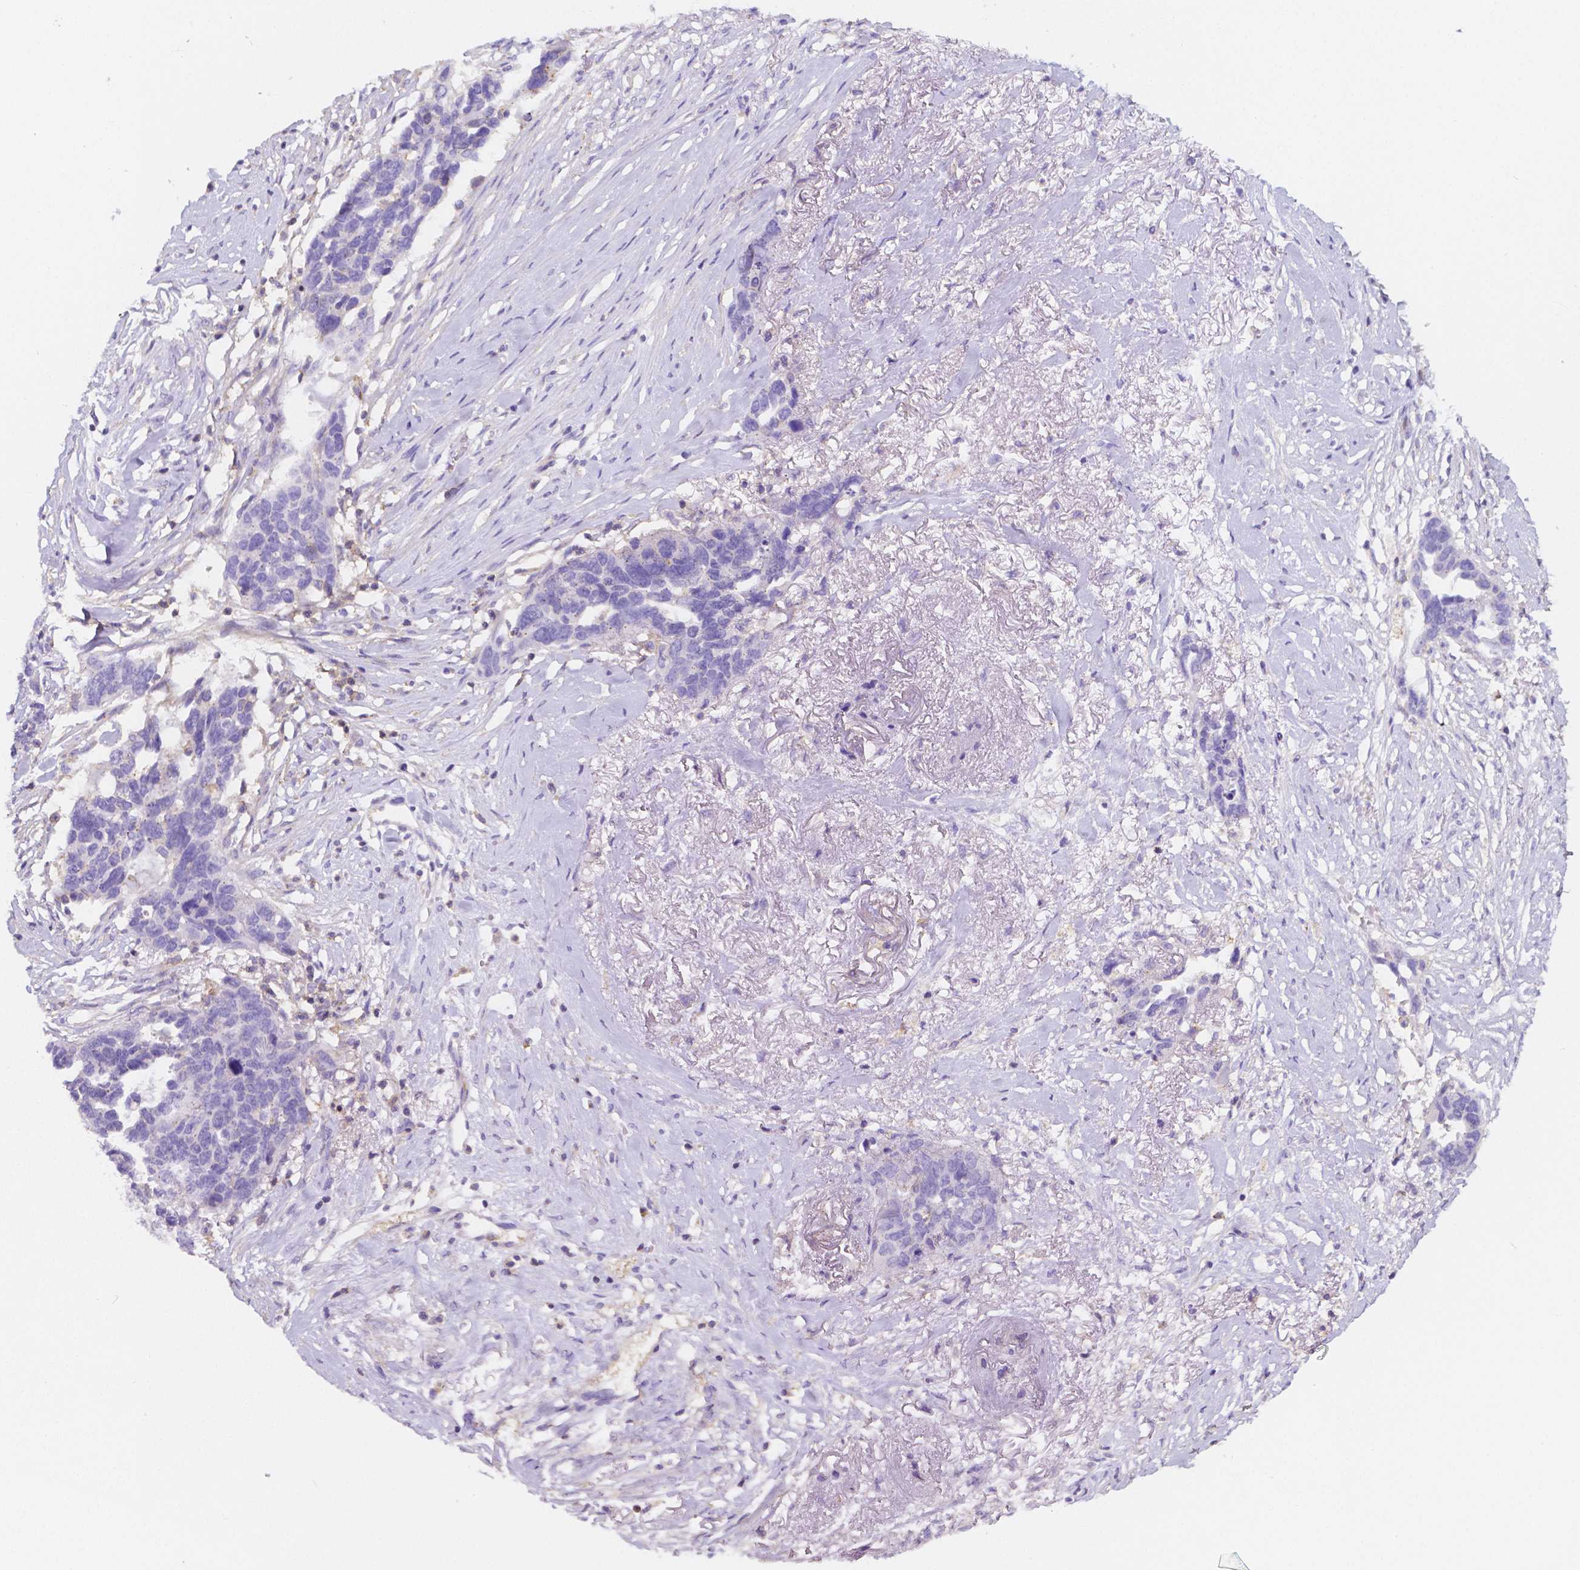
{"staining": {"intensity": "negative", "quantity": "none", "location": "none"}, "tissue": "ovarian cancer", "cell_type": "Tumor cells", "image_type": "cancer", "snomed": [{"axis": "morphology", "description": "Cystadenocarcinoma, serous, NOS"}, {"axis": "topography", "description": "Ovary"}], "caption": "Human ovarian serous cystadenocarcinoma stained for a protein using immunohistochemistry displays no positivity in tumor cells.", "gene": "GABRD", "patient": {"sex": "female", "age": 69}}